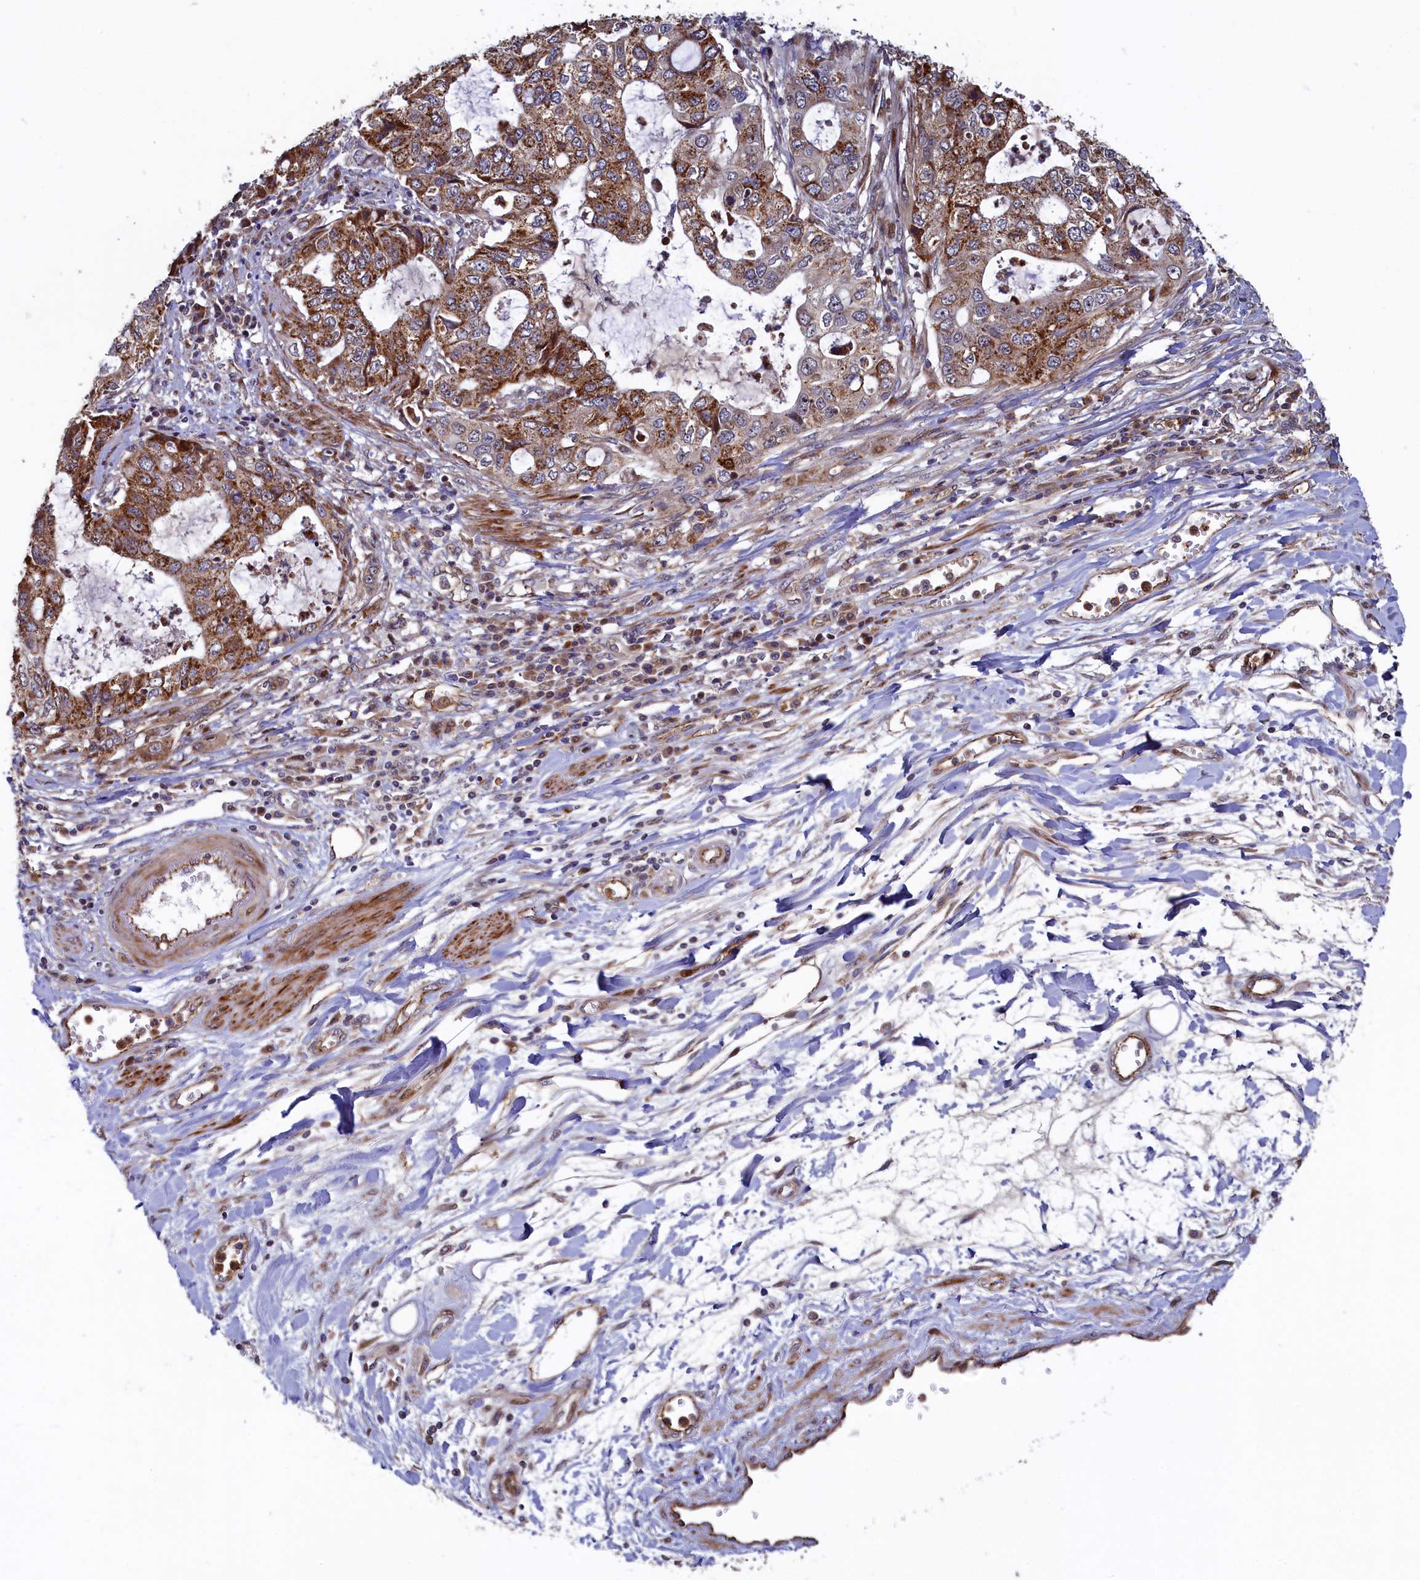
{"staining": {"intensity": "strong", "quantity": ">75%", "location": "cytoplasmic/membranous"}, "tissue": "stomach cancer", "cell_type": "Tumor cells", "image_type": "cancer", "snomed": [{"axis": "morphology", "description": "Adenocarcinoma, NOS"}, {"axis": "topography", "description": "Stomach, upper"}], "caption": "About >75% of tumor cells in human stomach cancer demonstrate strong cytoplasmic/membranous protein positivity as visualized by brown immunohistochemical staining.", "gene": "PIK3C3", "patient": {"sex": "female", "age": 52}}